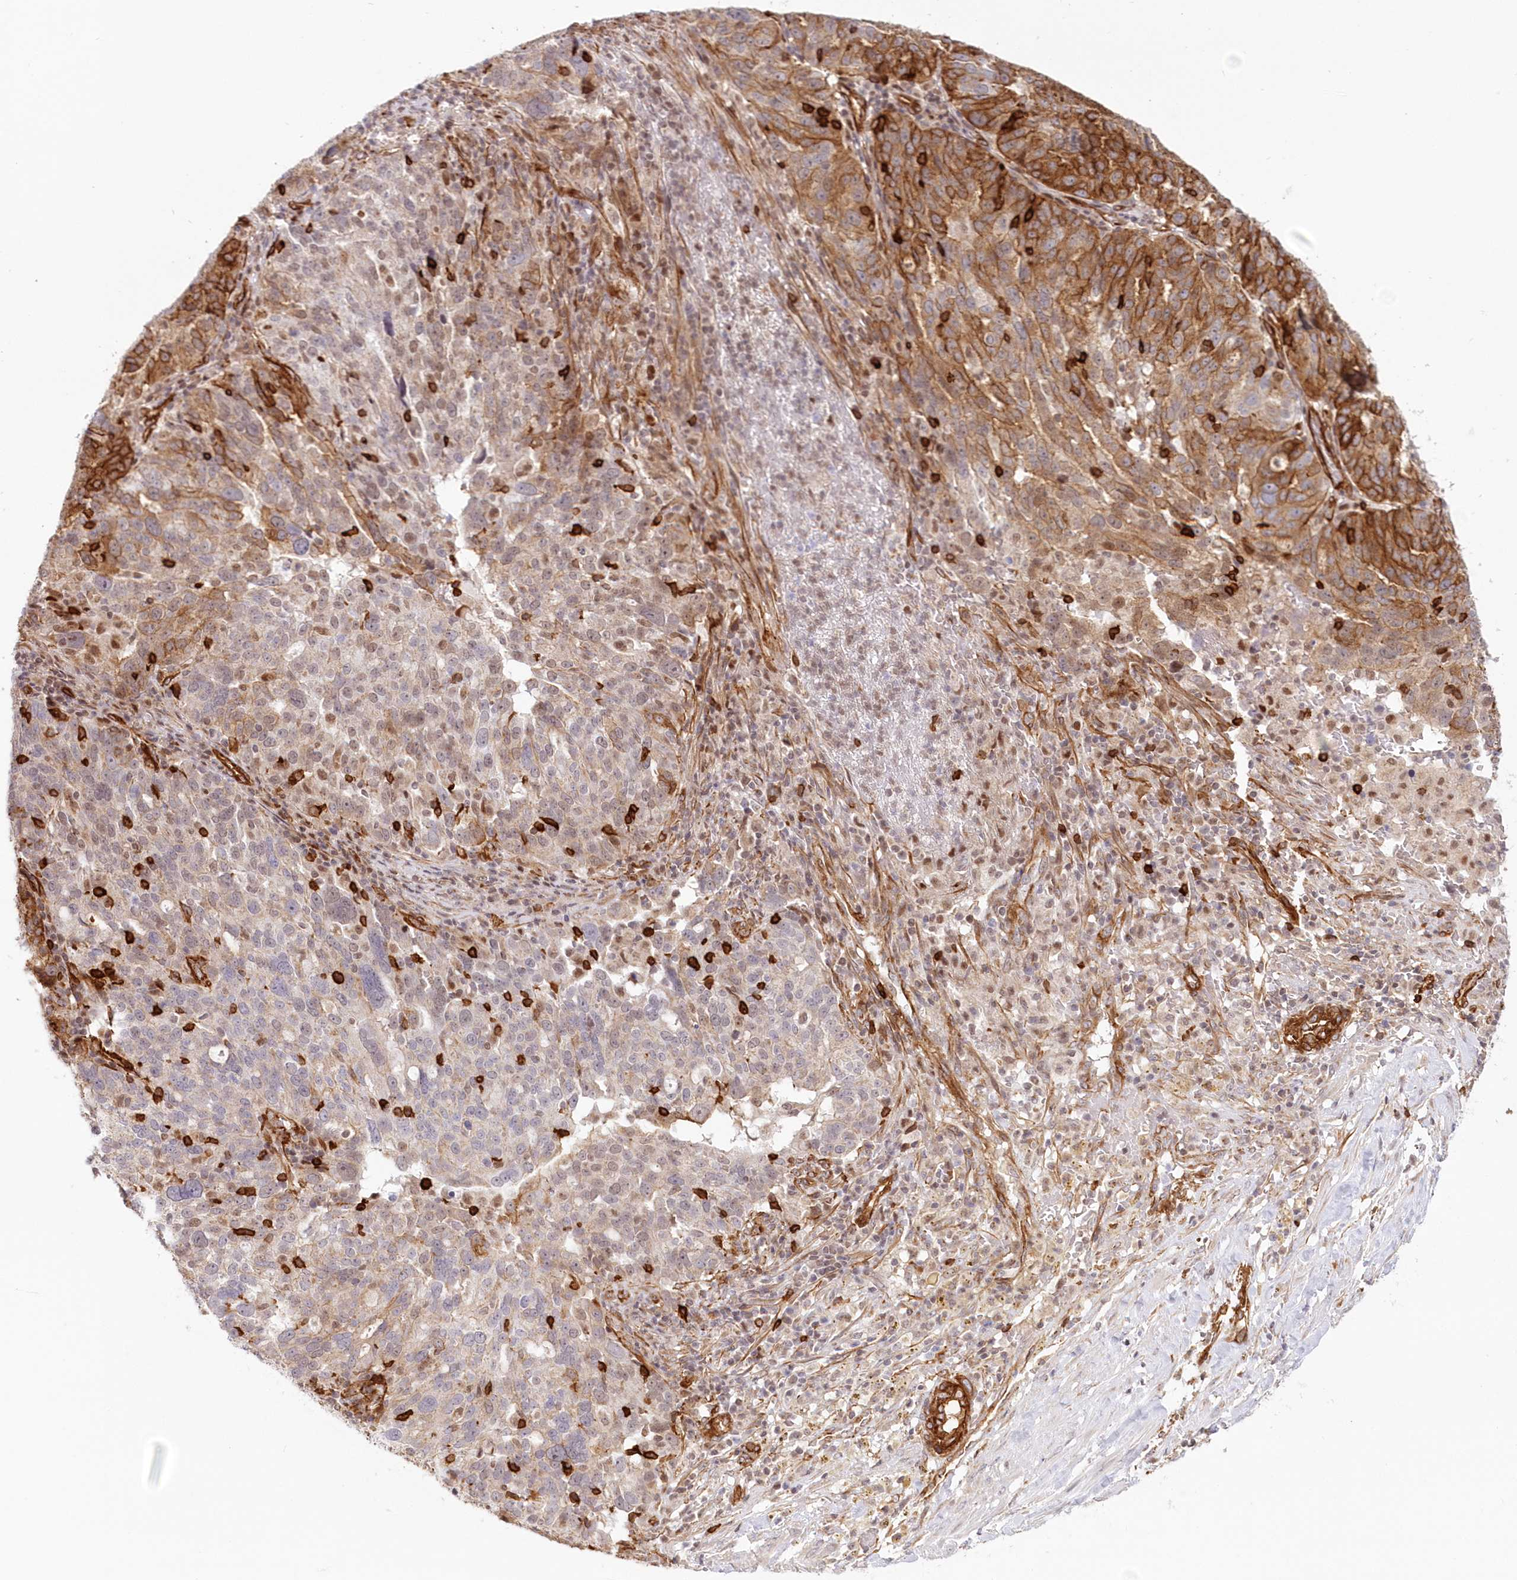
{"staining": {"intensity": "moderate", "quantity": "<25%", "location": "cytoplasmic/membranous"}, "tissue": "ovarian cancer", "cell_type": "Tumor cells", "image_type": "cancer", "snomed": [{"axis": "morphology", "description": "Cystadenocarcinoma, serous, NOS"}, {"axis": "topography", "description": "Ovary"}], "caption": "Human serous cystadenocarcinoma (ovarian) stained with a brown dye displays moderate cytoplasmic/membranous positive staining in about <25% of tumor cells.", "gene": "AFAP1L2", "patient": {"sex": "female", "age": 59}}